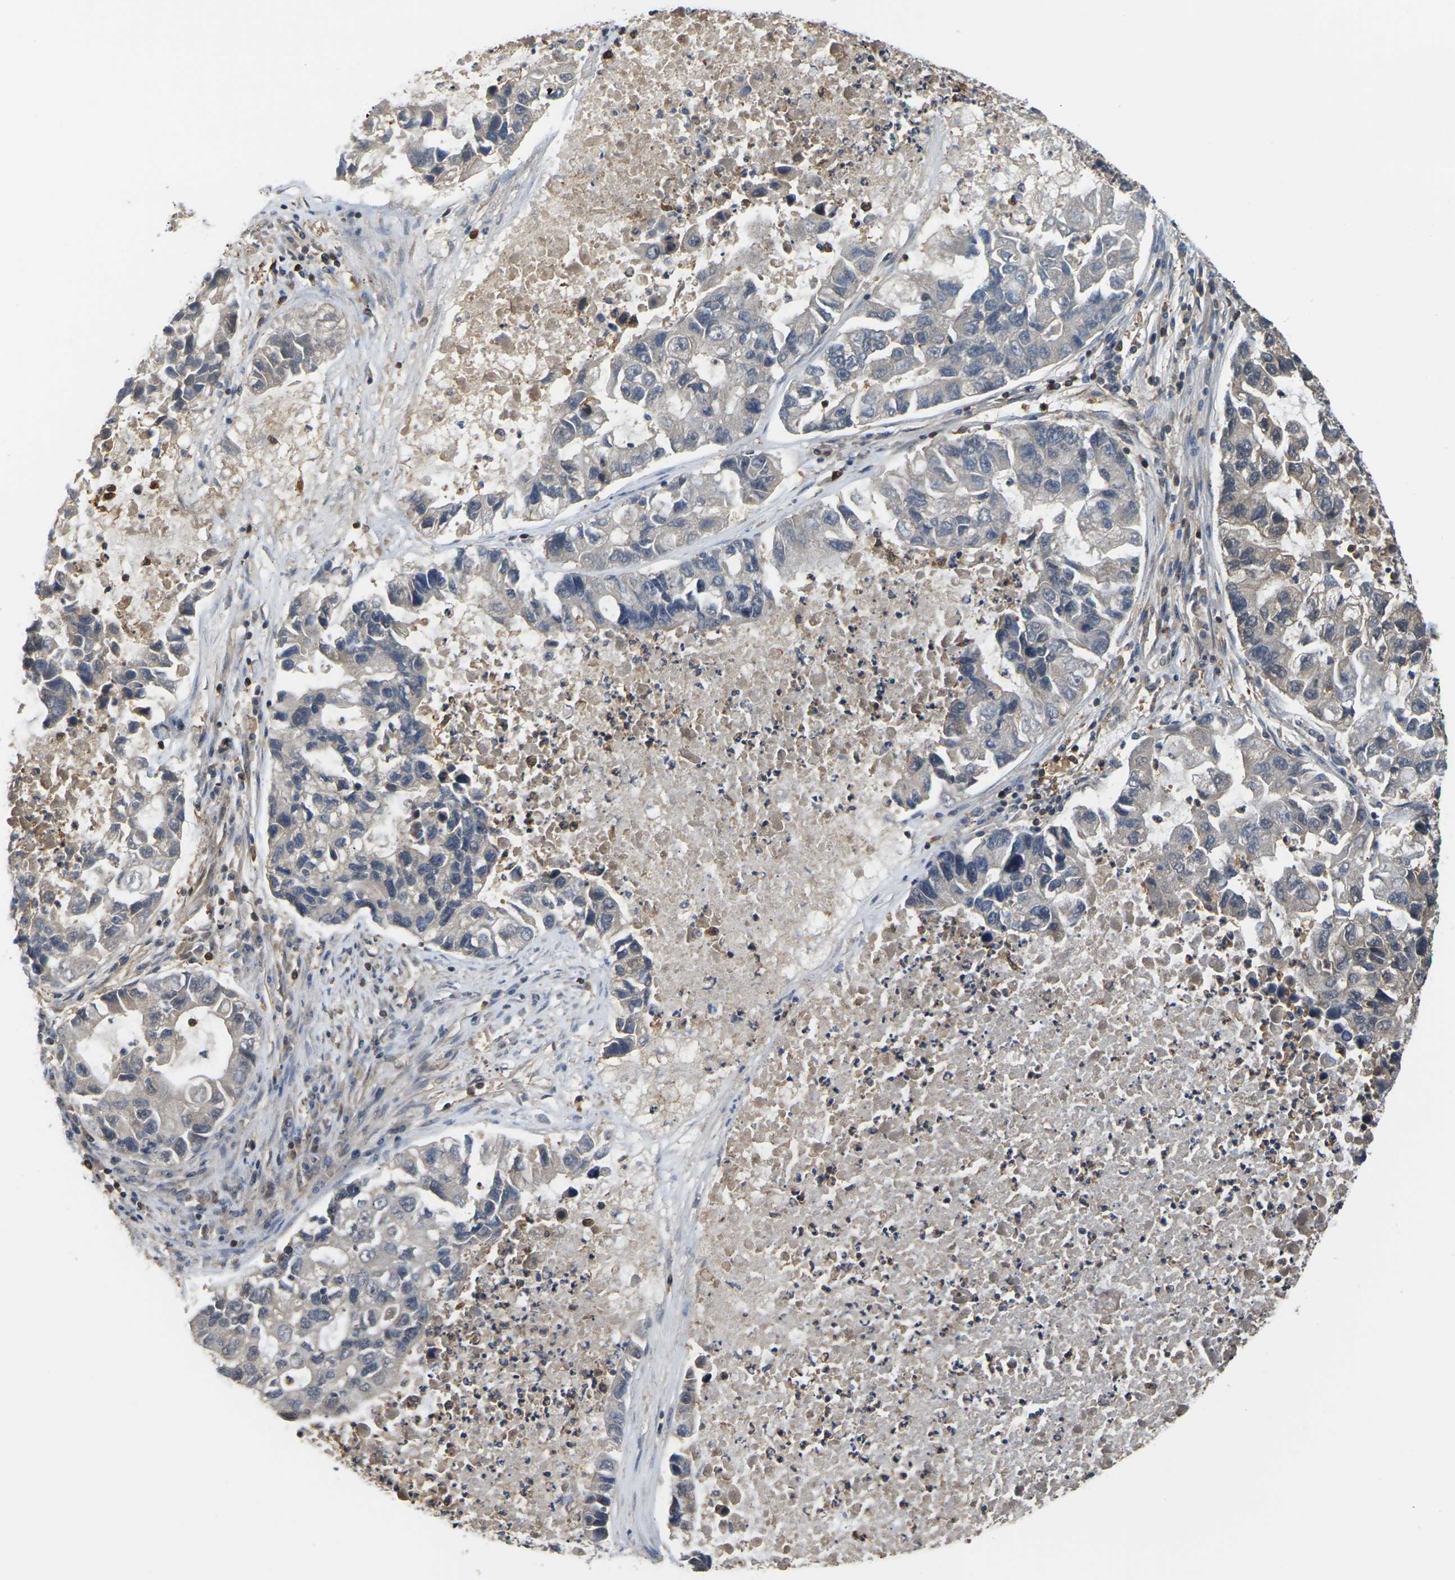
{"staining": {"intensity": "negative", "quantity": "none", "location": "none"}, "tissue": "lung cancer", "cell_type": "Tumor cells", "image_type": "cancer", "snomed": [{"axis": "morphology", "description": "Adenocarcinoma, NOS"}, {"axis": "topography", "description": "Lung"}], "caption": "Lung cancer (adenocarcinoma) stained for a protein using immunohistochemistry (IHC) shows no staining tumor cells.", "gene": "IQGAP1", "patient": {"sex": "female", "age": 51}}